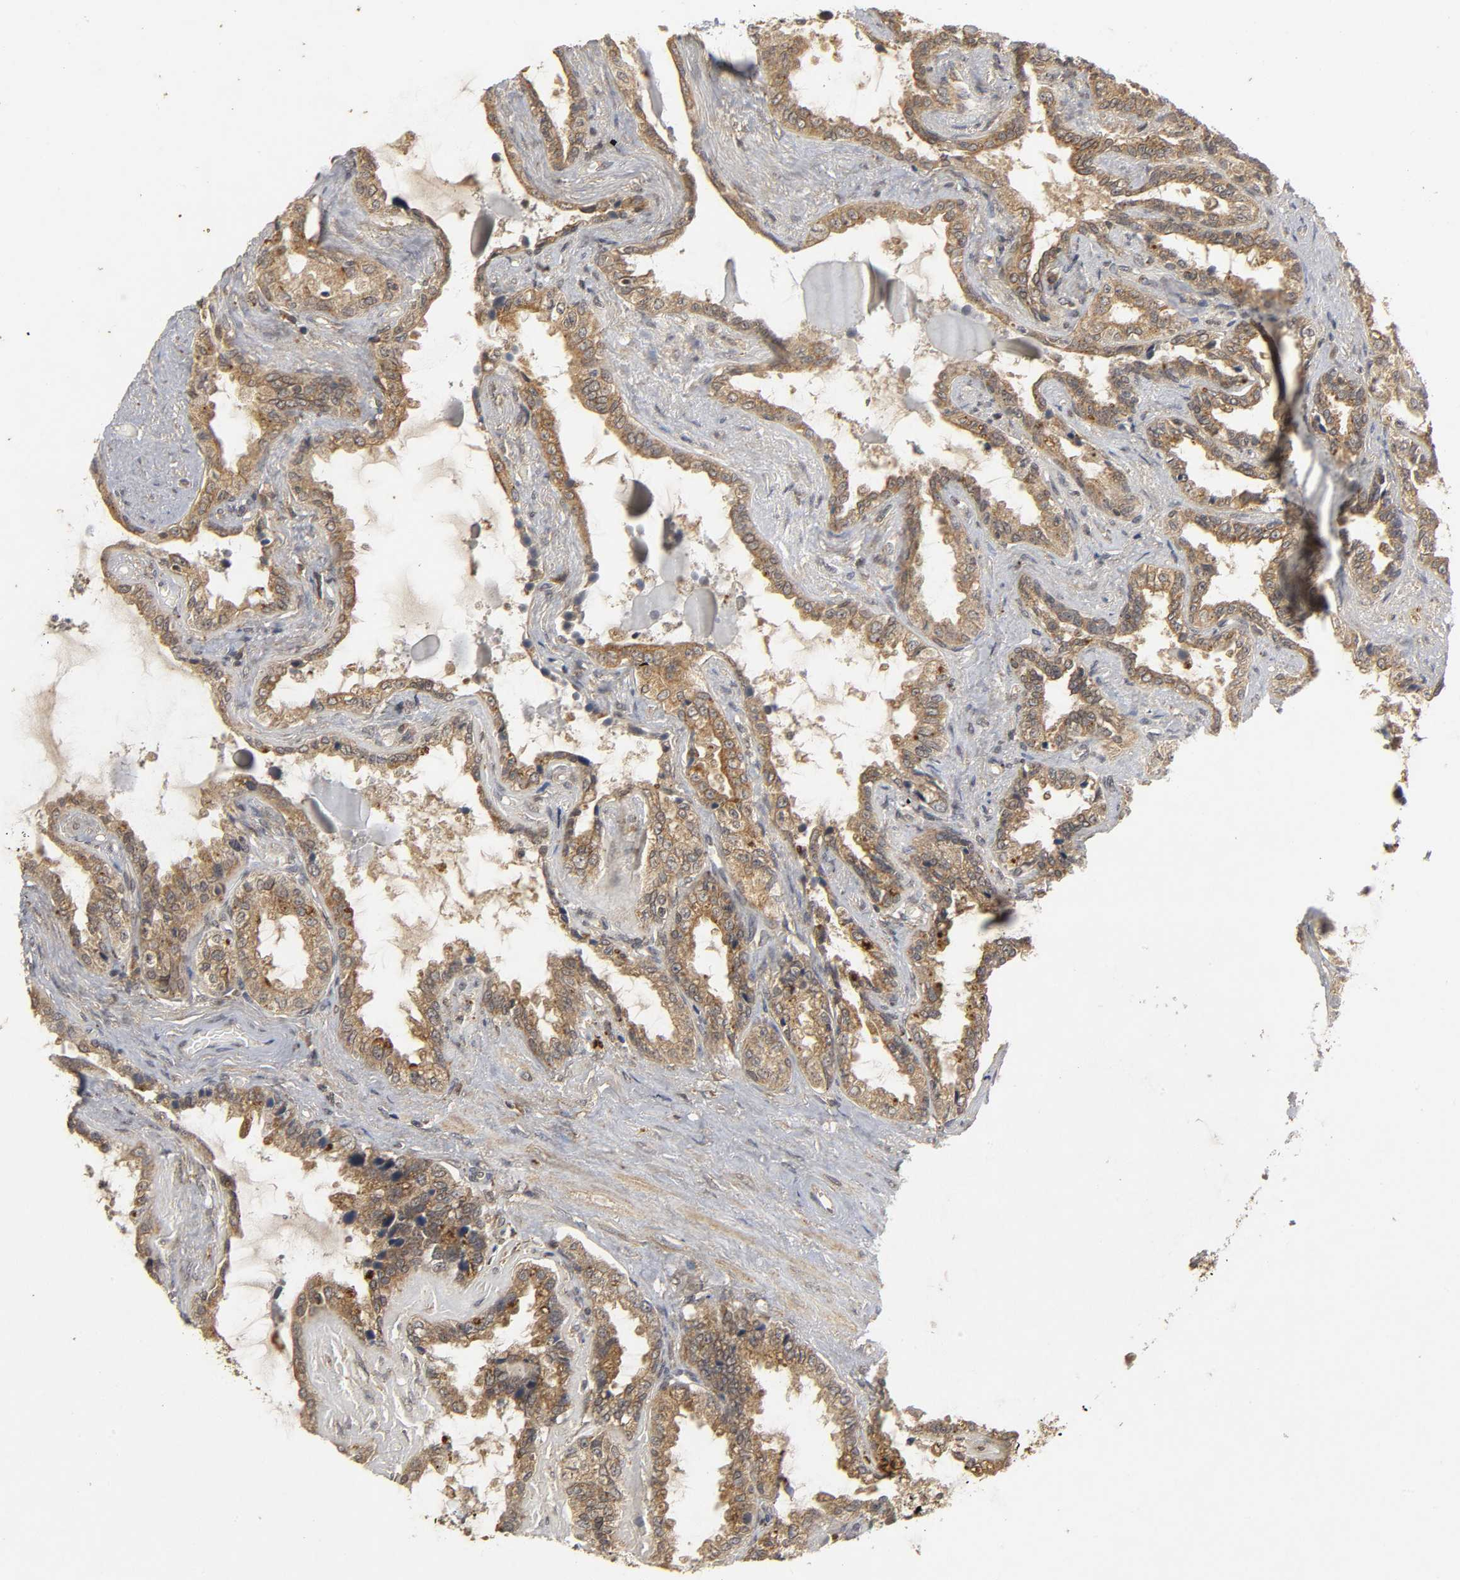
{"staining": {"intensity": "moderate", "quantity": ">75%", "location": "cytoplasmic/membranous"}, "tissue": "seminal vesicle", "cell_type": "Glandular cells", "image_type": "normal", "snomed": [{"axis": "morphology", "description": "Normal tissue, NOS"}, {"axis": "morphology", "description": "Inflammation, NOS"}, {"axis": "topography", "description": "Urinary bladder"}, {"axis": "topography", "description": "Prostate"}, {"axis": "topography", "description": "Seminal veicle"}], "caption": "Immunohistochemistry (IHC) micrograph of benign seminal vesicle: human seminal vesicle stained using immunohistochemistry (IHC) reveals medium levels of moderate protein expression localized specifically in the cytoplasmic/membranous of glandular cells, appearing as a cytoplasmic/membranous brown color.", "gene": "TRAF6", "patient": {"sex": "male", "age": 82}}